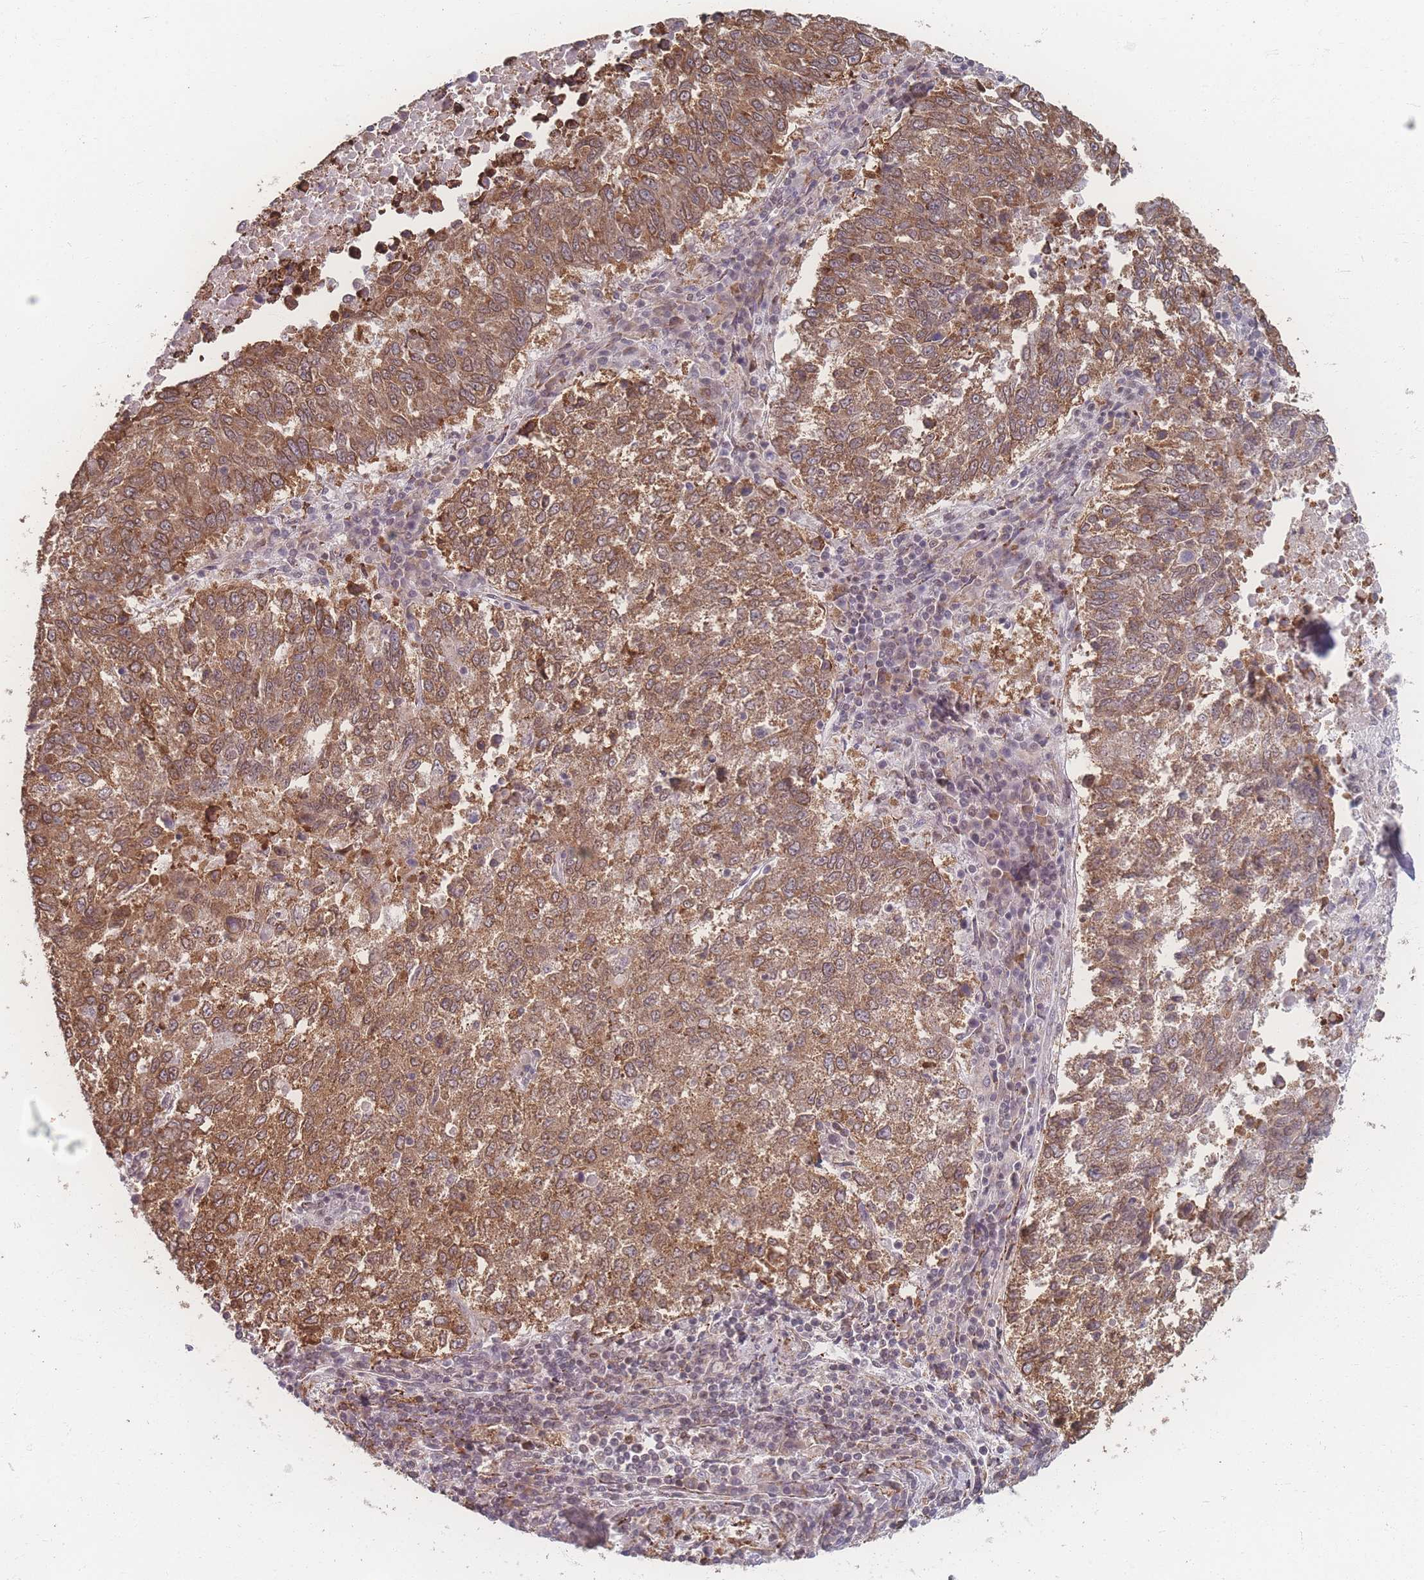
{"staining": {"intensity": "moderate", "quantity": ">75%", "location": "cytoplasmic/membranous"}, "tissue": "lung cancer", "cell_type": "Tumor cells", "image_type": "cancer", "snomed": [{"axis": "morphology", "description": "Squamous cell carcinoma, NOS"}, {"axis": "topography", "description": "Lung"}], "caption": "Tumor cells exhibit medium levels of moderate cytoplasmic/membranous staining in approximately >75% of cells in lung cancer.", "gene": "ZC3H13", "patient": {"sex": "male", "age": 73}}